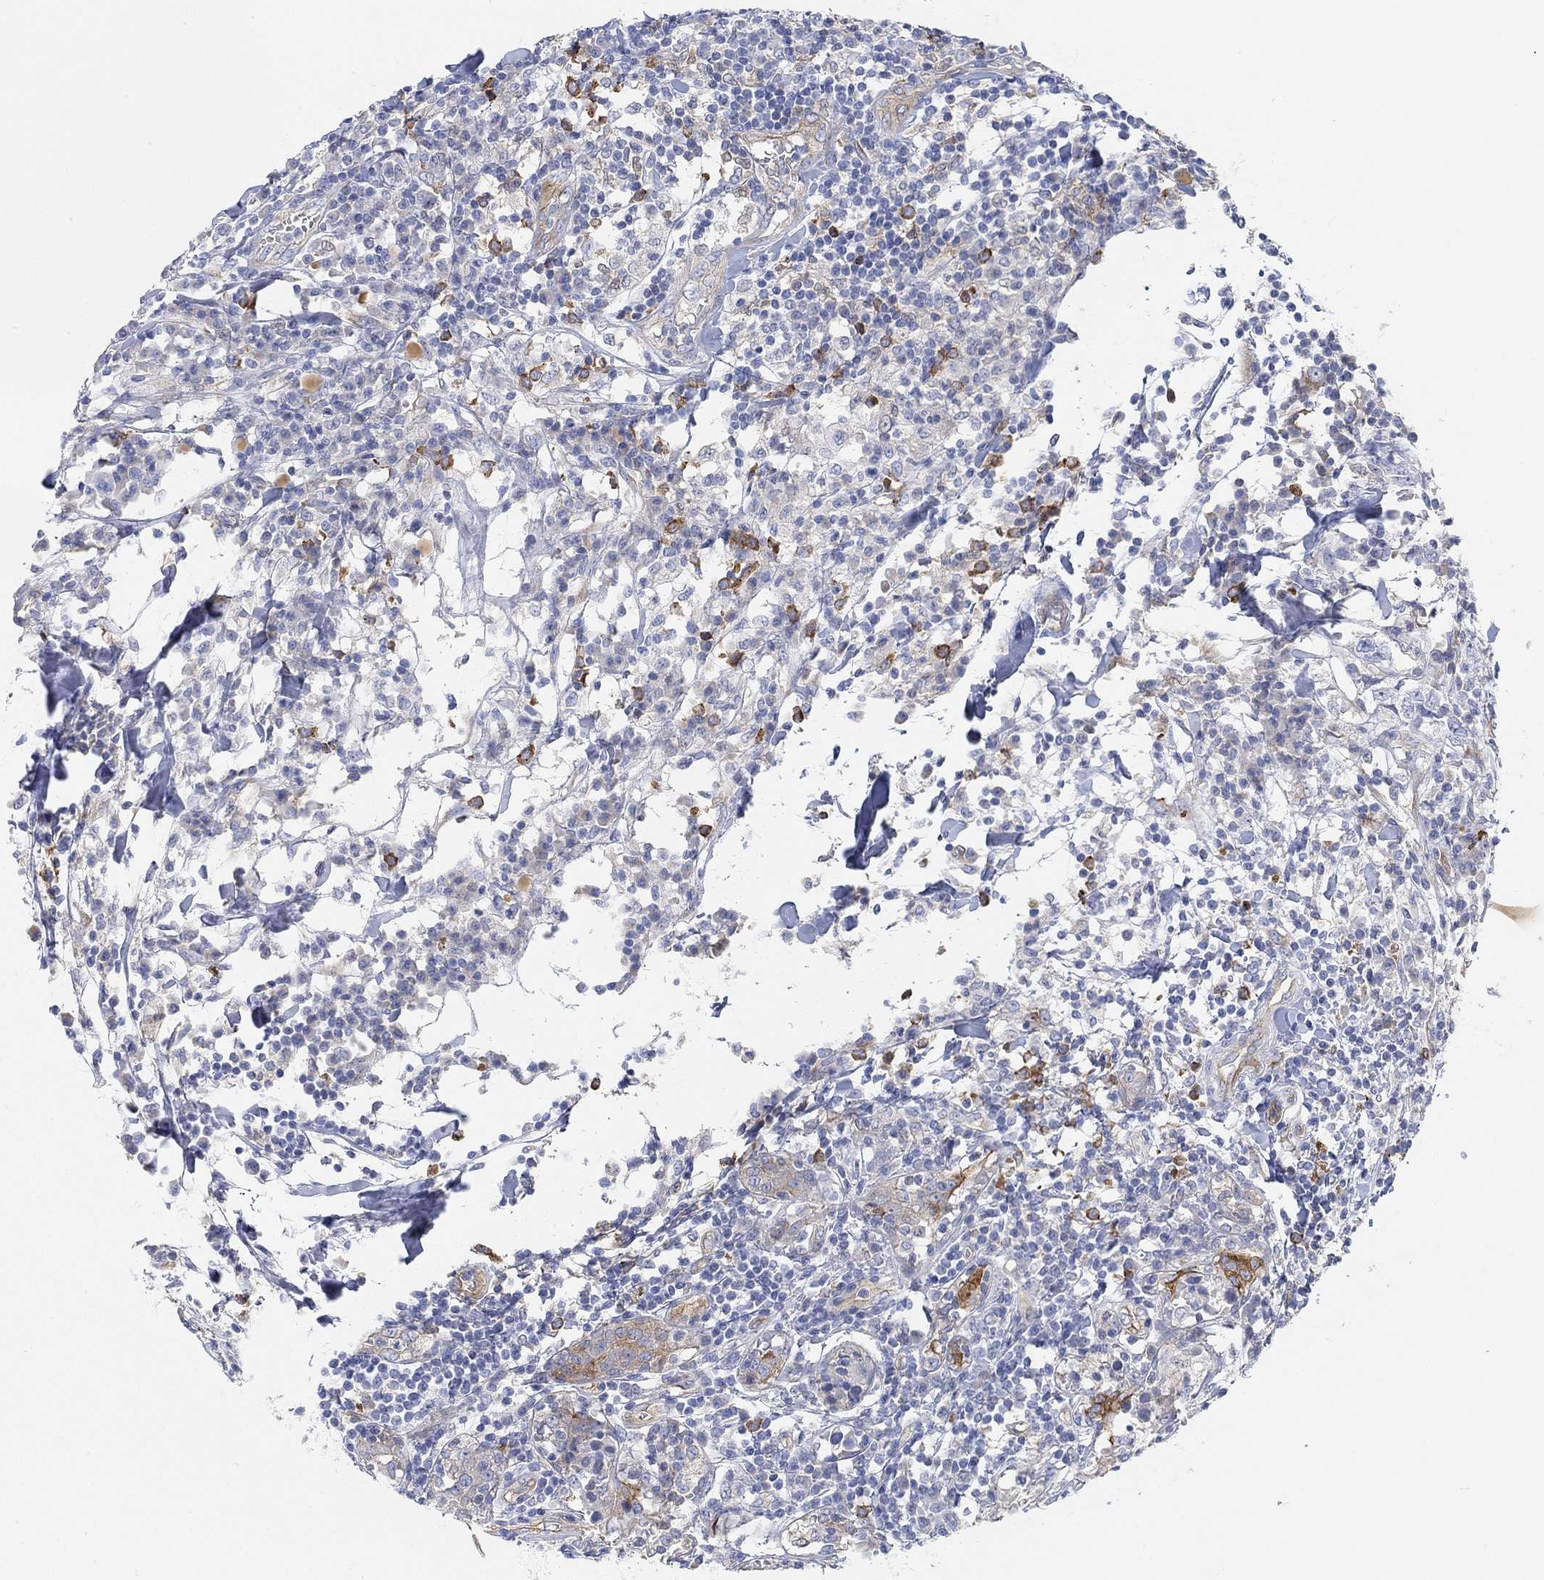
{"staining": {"intensity": "moderate", "quantity": "<25%", "location": "cytoplasmic/membranous"}, "tissue": "breast cancer", "cell_type": "Tumor cells", "image_type": "cancer", "snomed": [{"axis": "morphology", "description": "Duct carcinoma"}, {"axis": "topography", "description": "Breast"}], "caption": "A photomicrograph of human breast cancer (intraductal carcinoma) stained for a protein shows moderate cytoplasmic/membranous brown staining in tumor cells. The protein of interest is stained brown, and the nuclei are stained in blue (DAB (3,3'-diaminobenzidine) IHC with brightfield microscopy, high magnification).", "gene": "RGS1", "patient": {"sex": "female", "age": 30}}